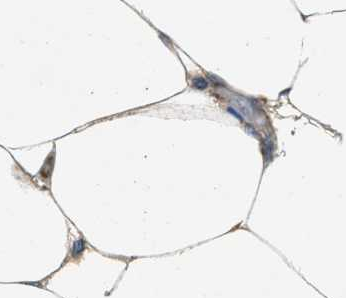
{"staining": {"intensity": "weak", "quantity": ">75%", "location": "cytoplasmic/membranous"}, "tissue": "breast cancer", "cell_type": "Tumor cells", "image_type": "cancer", "snomed": [{"axis": "morphology", "description": "Duct carcinoma"}, {"axis": "topography", "description": "Breast"}], "caption": "A histopathology image of human breast cancer stained for a protein shows weak cytoplasmic/membranous brown staining in tumor cells.", "gene": "TOMM70", "patient": {"sex": "female", "age": 80}}